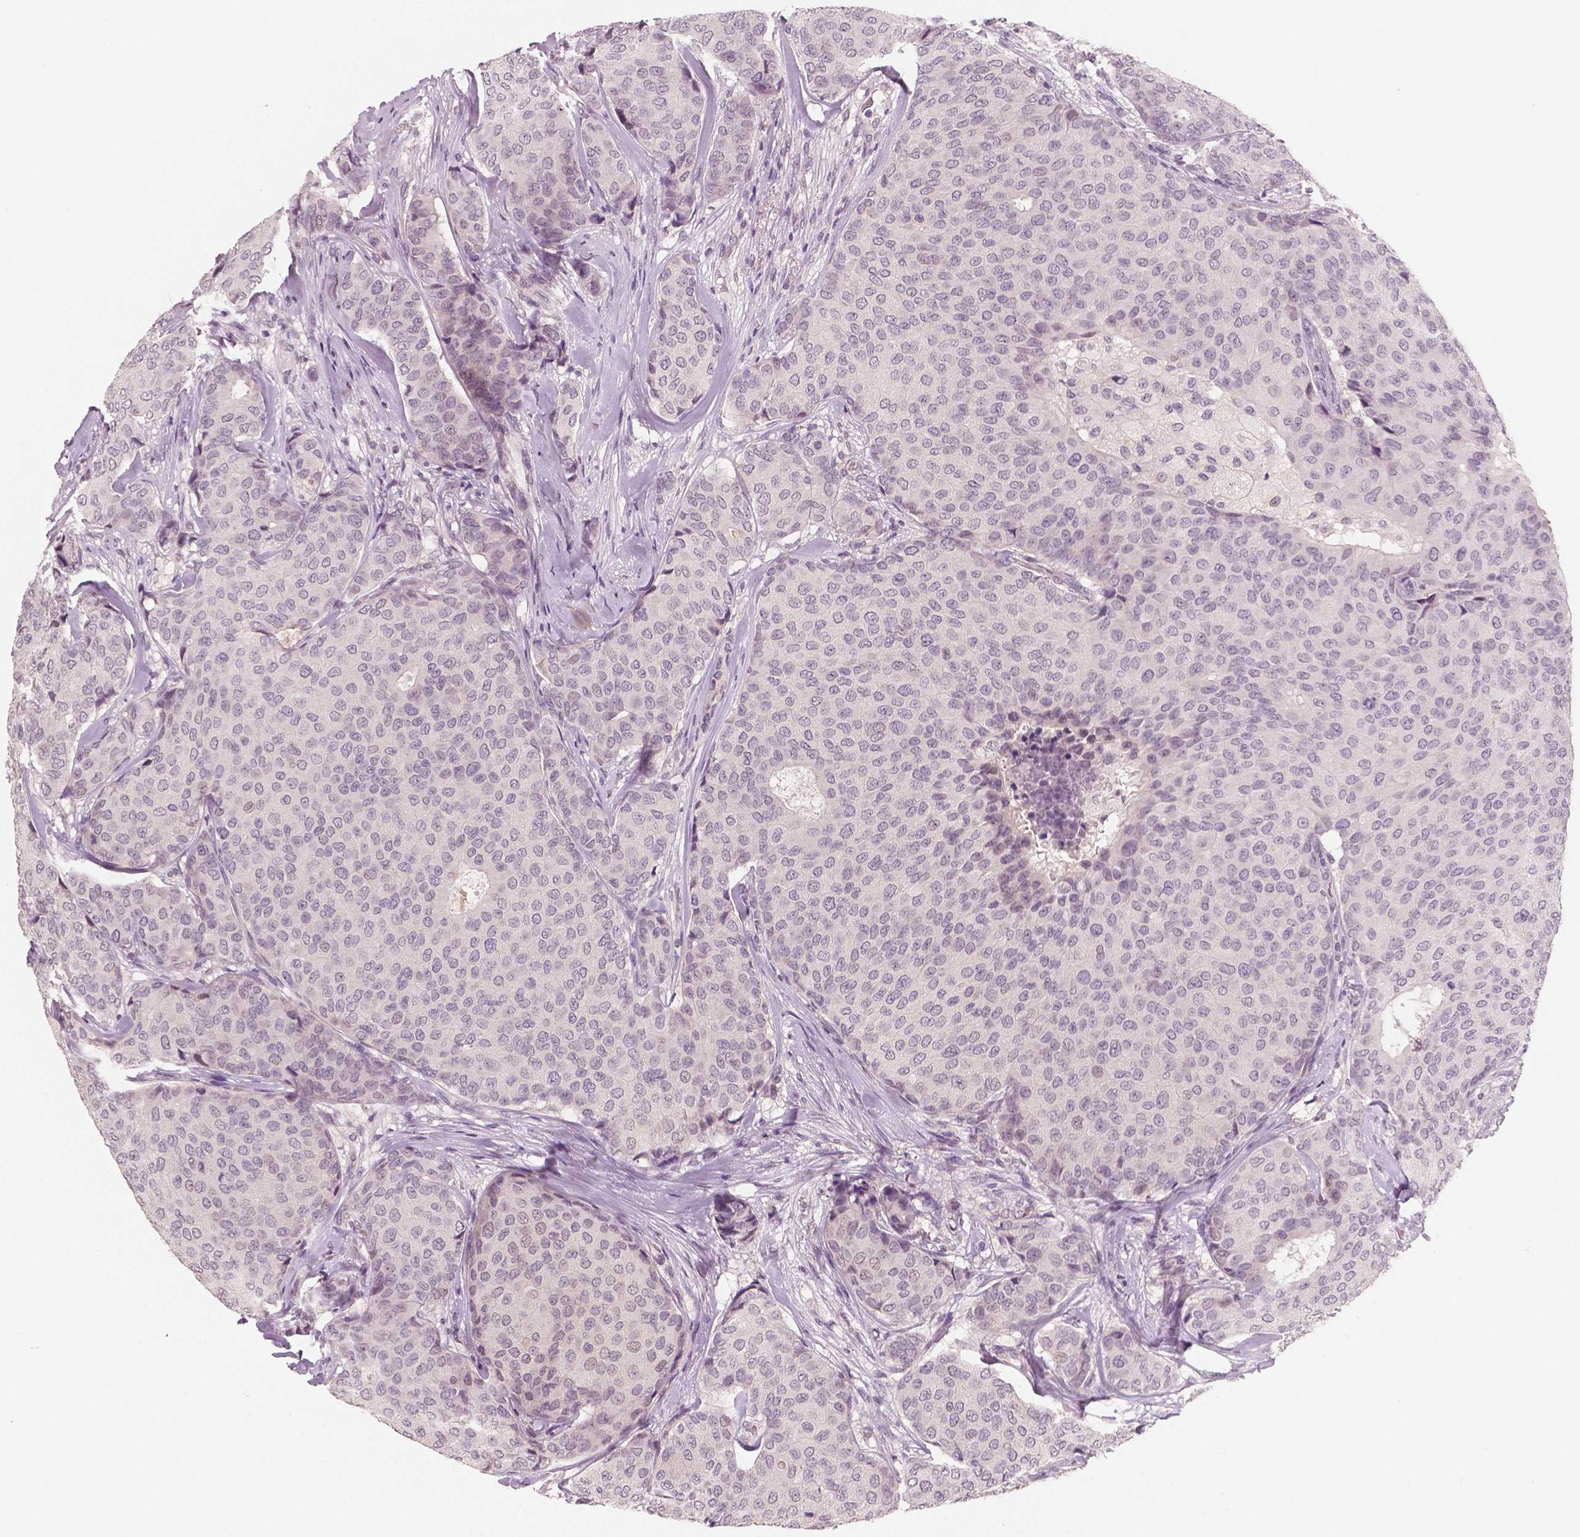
{"staining": {"intensity": "negative", "quantity": "none", "location": "none"}, "tissue": "breast cancer", "cell_type": "Tumor cells", "image_type": "cancer", "snomed": [{"axis": "morphology", "description": "Duct carcinoma"}, {"axis": "topography", "description": "Breast"}], "caption": "Immunohistochemistry histopathology image of neoplastic tissue: breast cancer stained with DAB reveals no significant protein staining in tumor cells.", "gene": "RNASE7", "patient": {"sex": "female", "age": 75}}